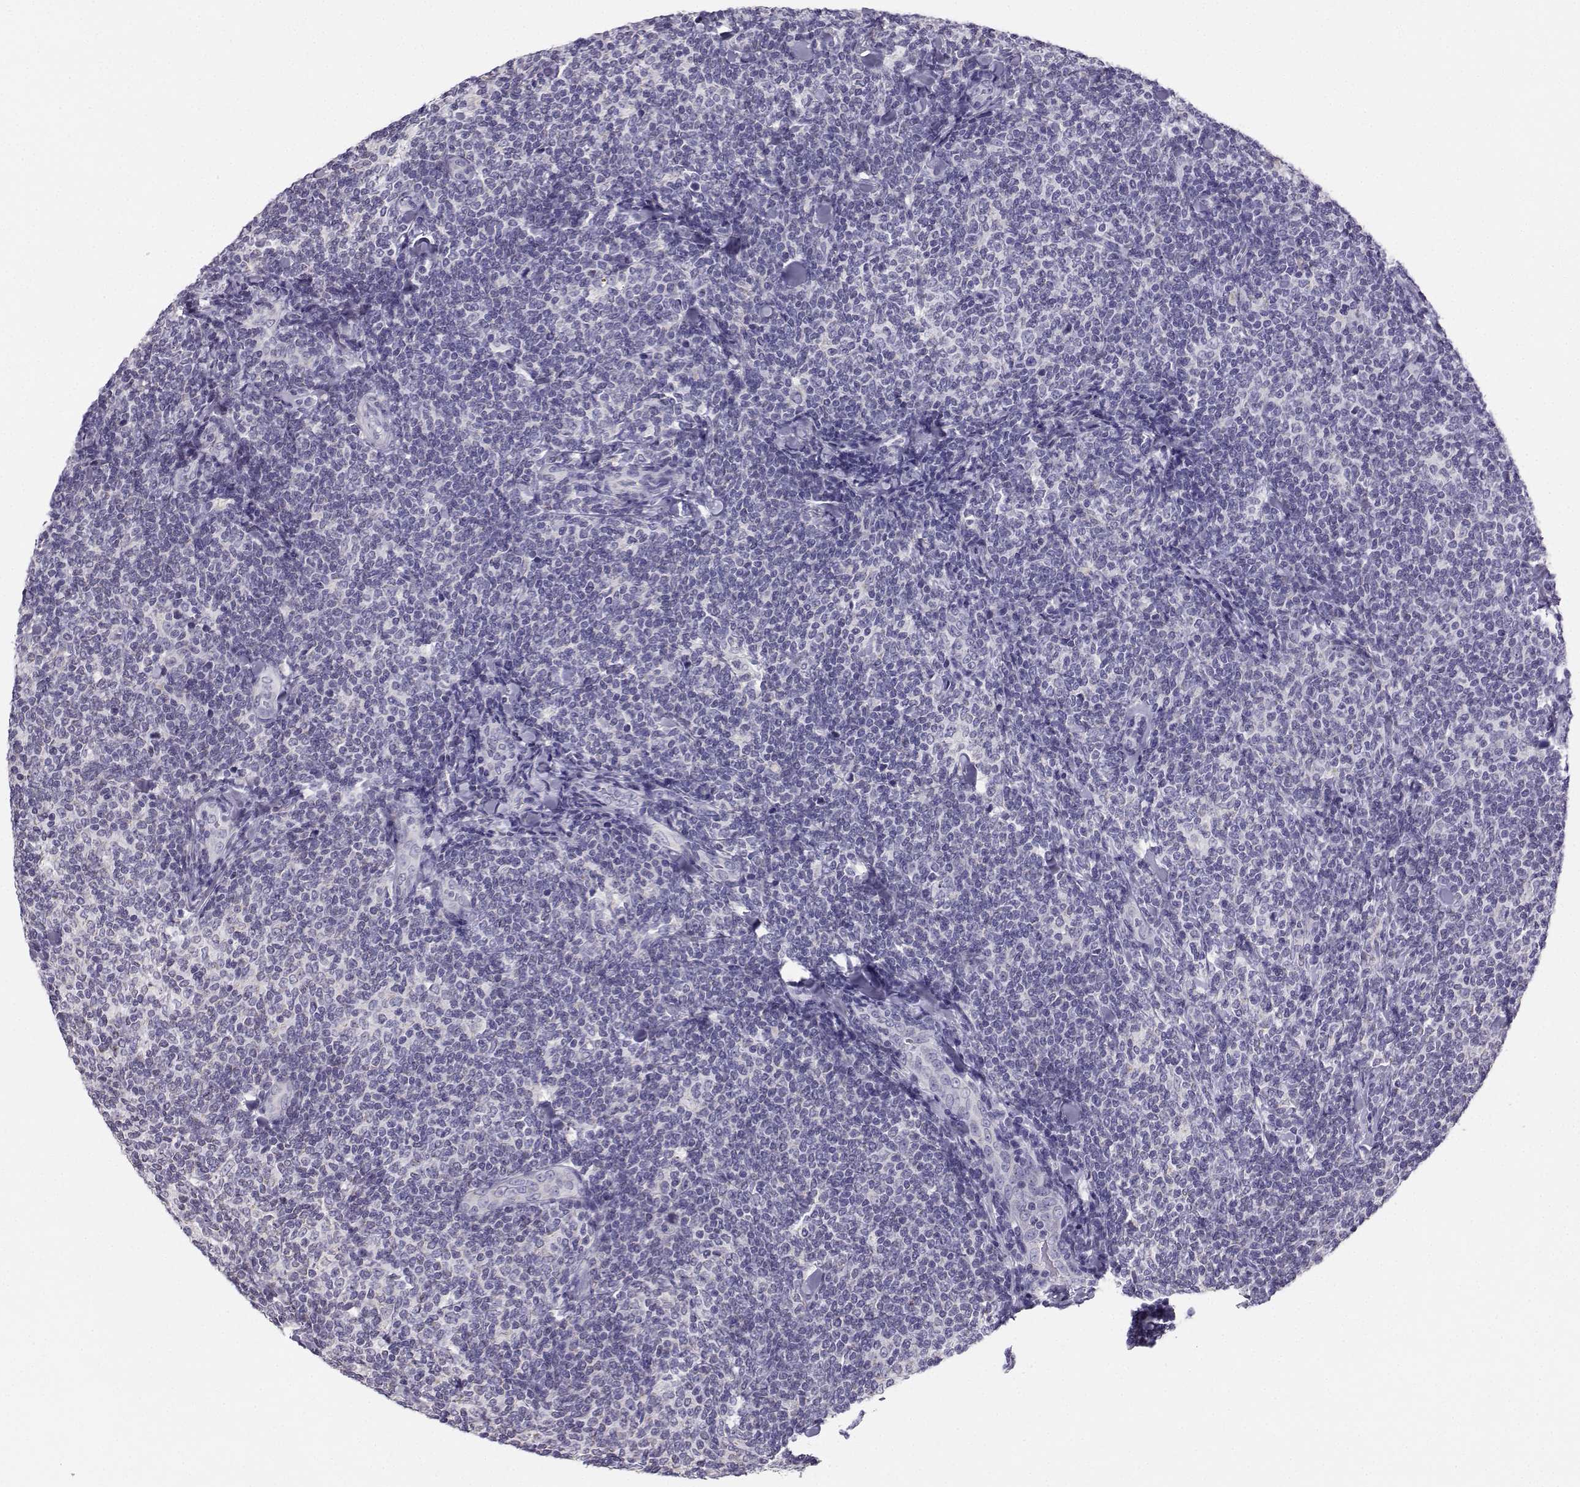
{"staining": {"intensity": "negative", "quantity": "none", "location": "none"}, "tissue": "lymphoma", "cell_type": "Tumor cells", "image_type": "cancer", "snomed": [{"axis": "morphology", "description": "Malignant lymphoma, non-Hodgkin's type, Low grade"}, {"axis": "topography", "description": "Lymph node"}], "caption": "Protein analysis of lymphoma displays no significant expression in tumor cells.", "gene": "AVP", "patient": {"sex": "female", "age": 56}}